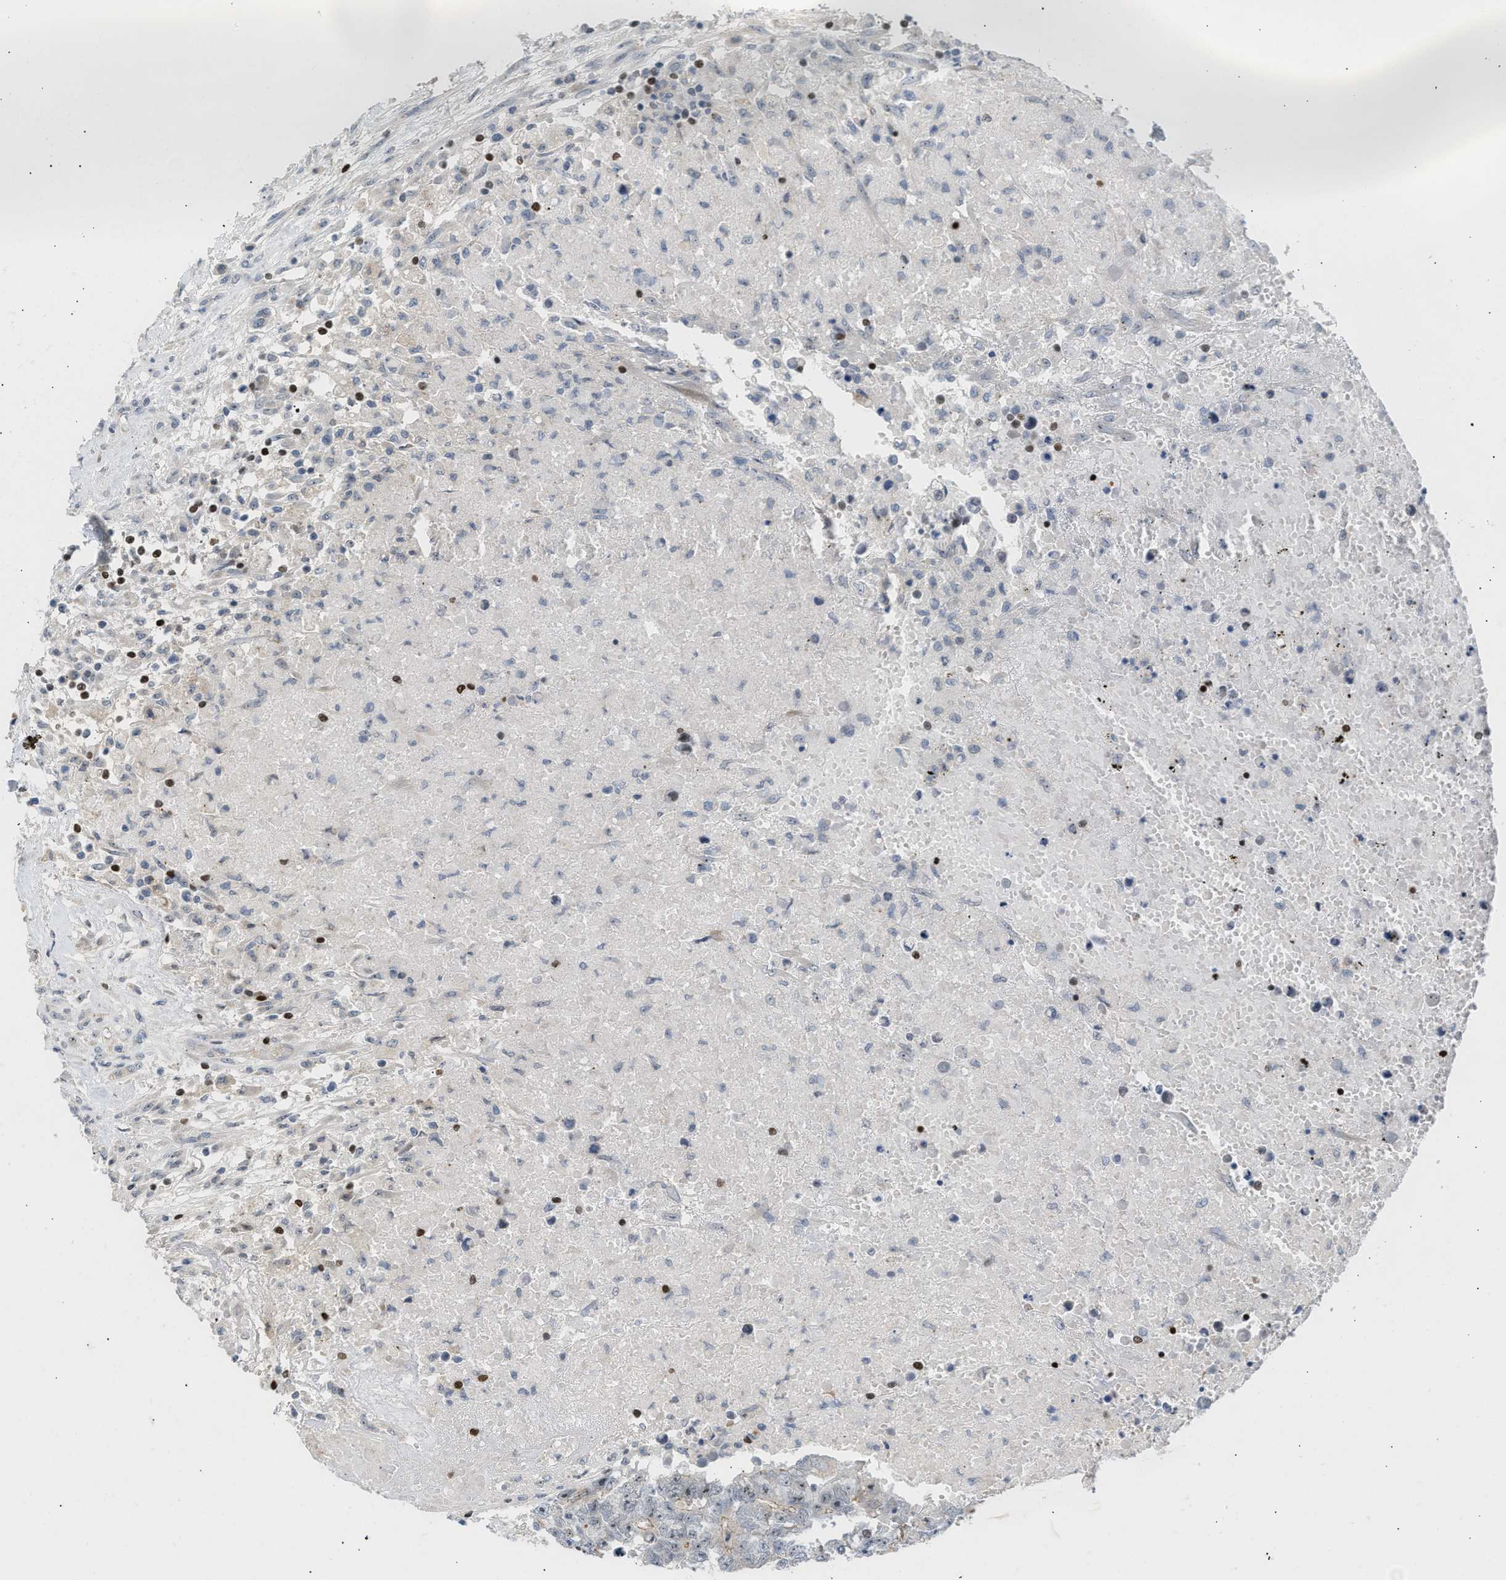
{"staining": {"intensity": "weak", "quantity": "<25%", "location": "nuclear"}, "tissue": "testis cancer", "cell_type": "Tumor cells", "image_type": "cancer", "snomed": [{"axis": "morphology", "description": "Carcinoma, Embryonal, NOS"}, {"axis": "topography", "description": "Testis"}], "caption": "This is an immunohistochemistry image of human testis embryonal carcinoma. There is no expression in tumor cells.", "gene": "NPS", "patient": {"sex": "male", "age": 25}}